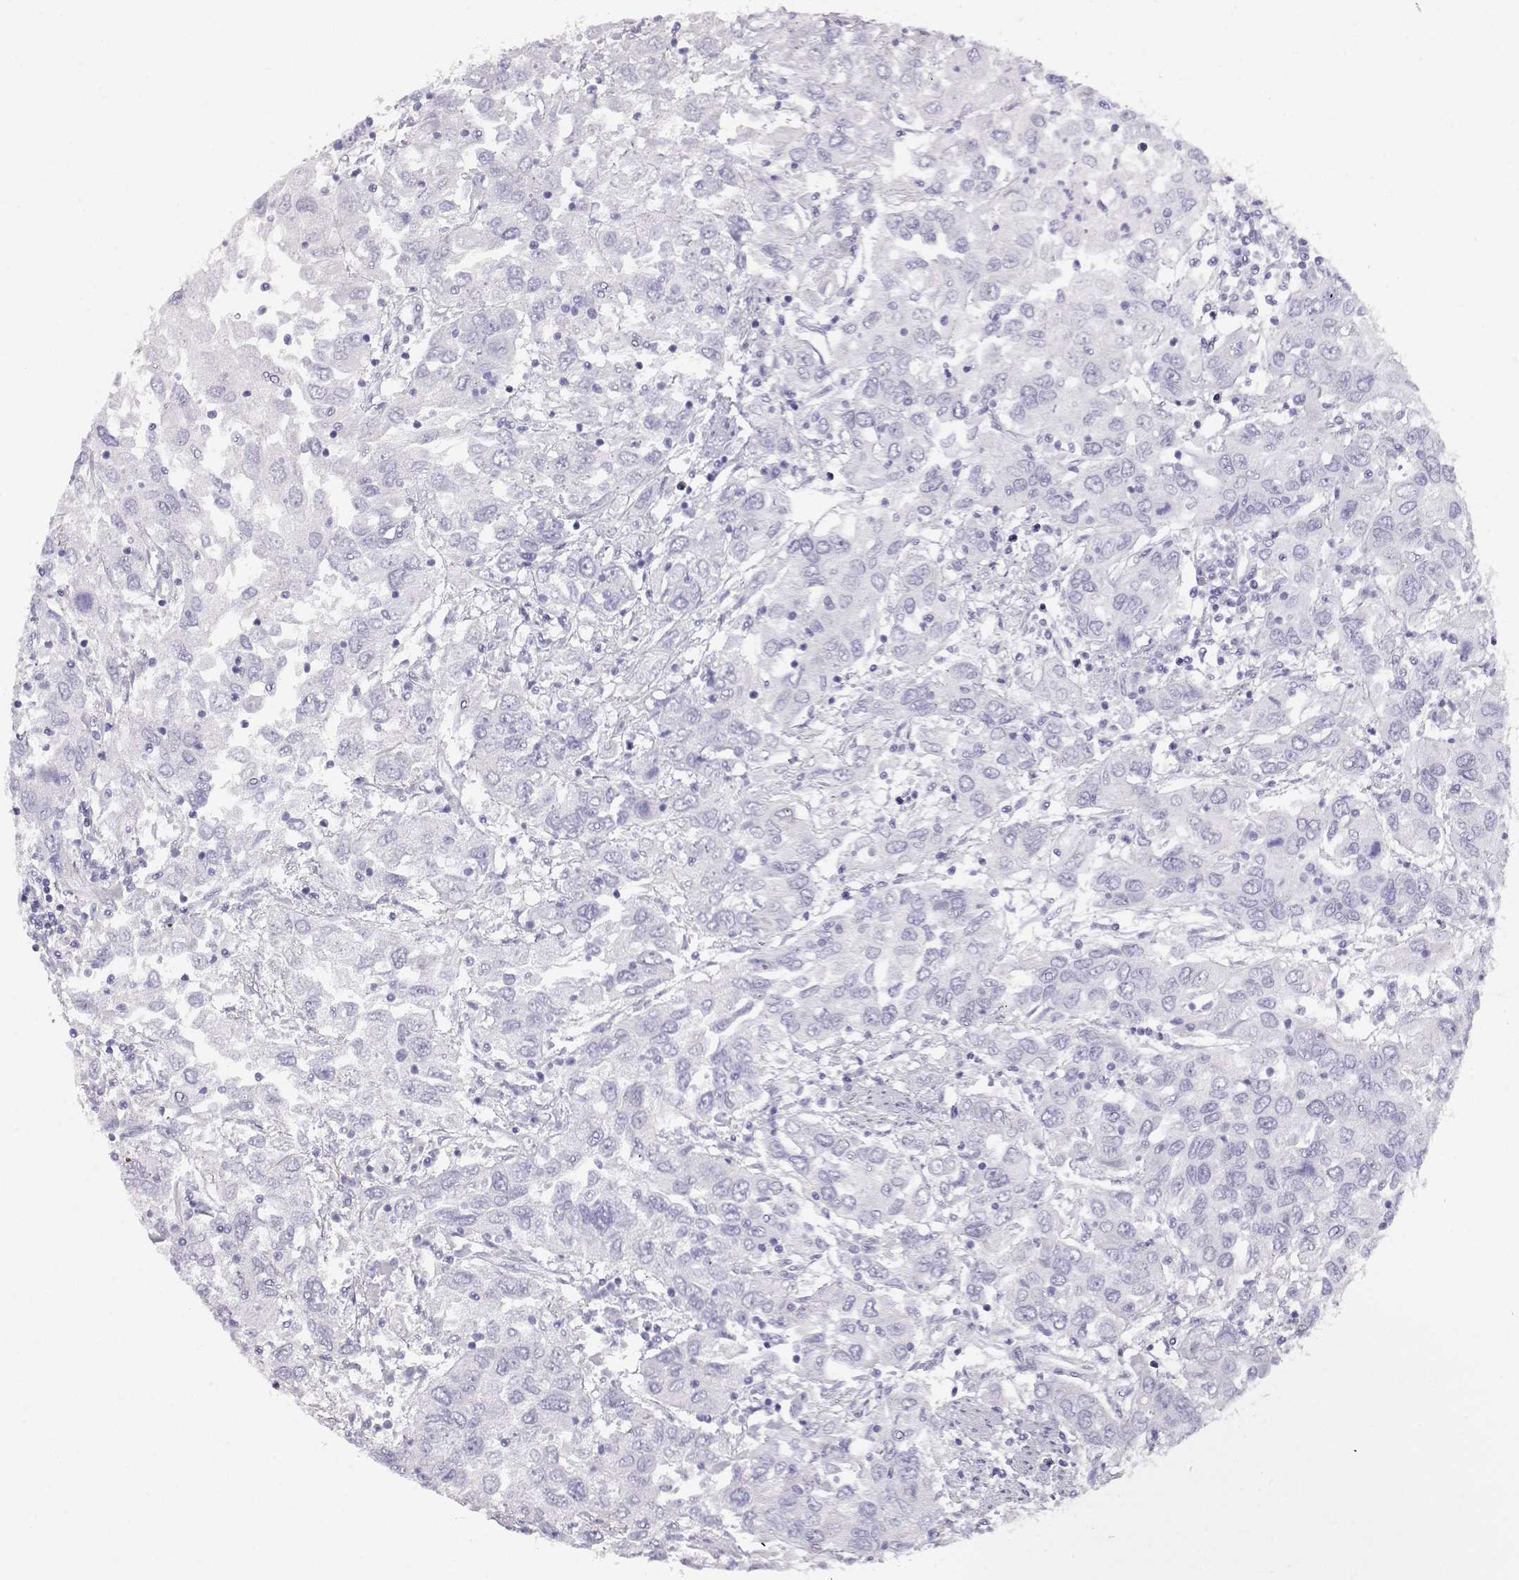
{"staining": {"intensity": "negative", "quantity": "none", "location": "none"}, "tissue": "urothelial cancer", "cell_type": "Tumor cells", "image_type": "cancer", "snomed": [{"axis": "morphology", "description": "Urothelial carcinoma, High grade"}, {"axis": "topography", "description": "Urinary bladder"}], "caption": "Histopathology image shows no significant protein staining in tumor cells of high-grade urothelial carcinoma.", "gene": "TKTL1", "patient": {"sex": "male", "age": 76}}